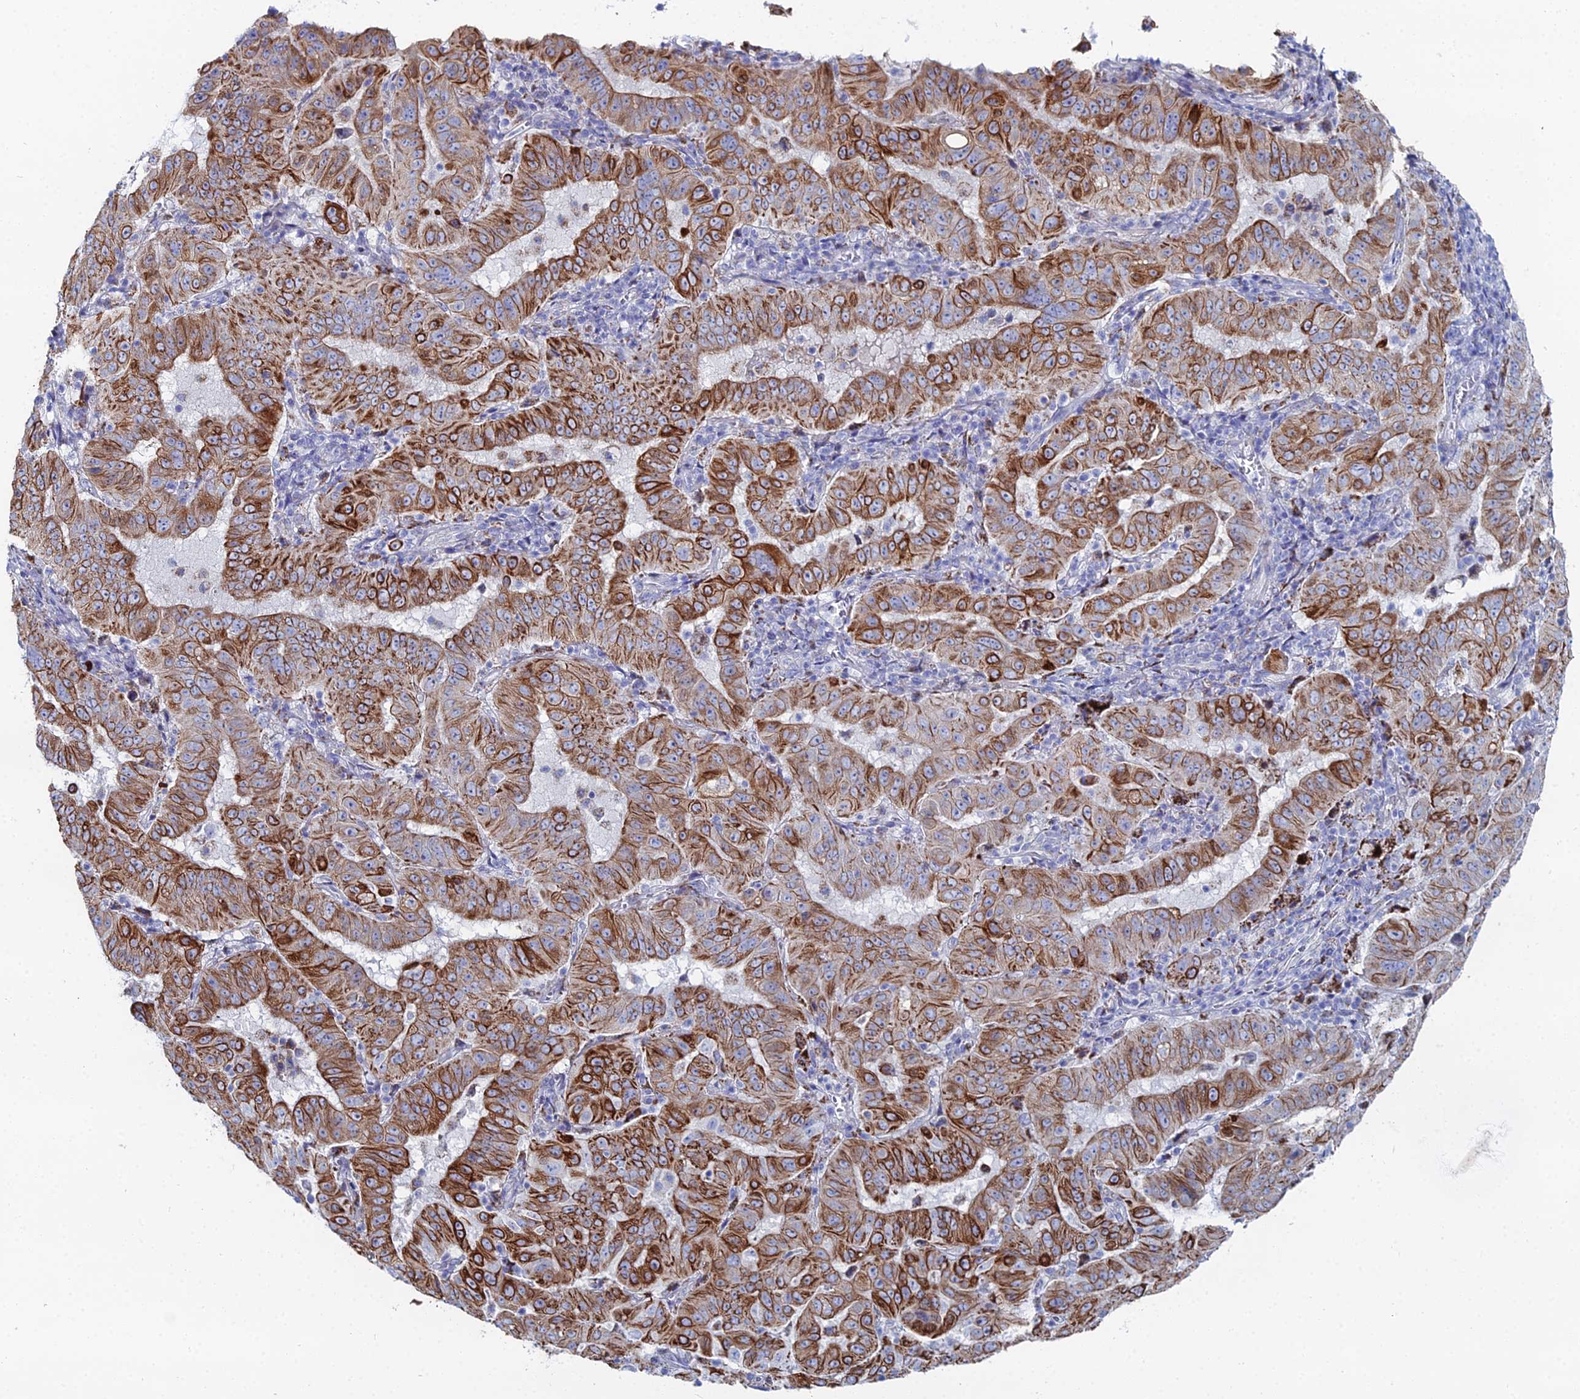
{"staining": {"intensity": "strong", "quantity": ">75%", "location": "cytoplasmic/membranous"}, "tissue": "pancreatic cancer", "cell_type": "Tumor cells", "image_type": "cancer", "snomed": [{"axis": "morphology", "description": "Adenocarcinoma, NOS"}, {"axis": "topography", "description": "Pancreas"}], "caption": "Immunohistochemistry (IHC) micrograph of neoplastic tissue: human pancreatic cancer stained using immunohistochemistry (IHC) displays high levels of strong protein expression localized specifically in the cytoplasmic/membranous of tumor cells, appearing as a cytoplasmic/membranous brown color.", "gene": "DHX34", "patient": {"sex": "male", "age": 63}}